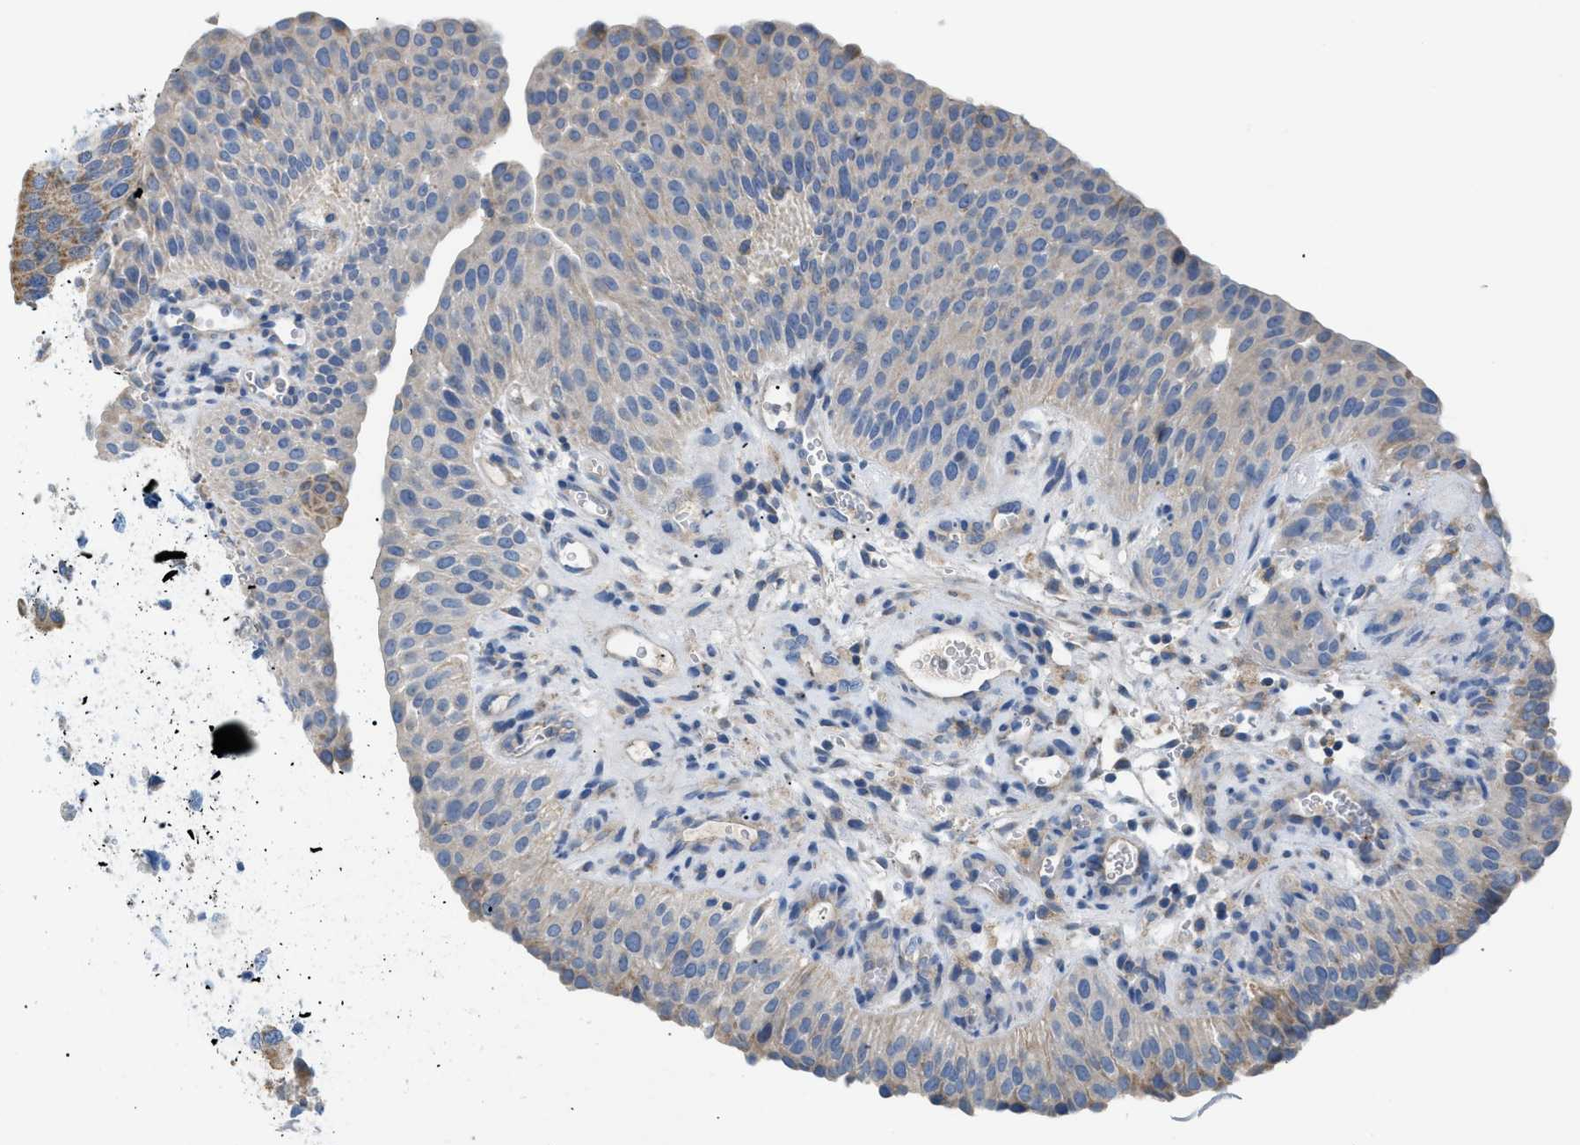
{"staining": {"intensity": "moderate", "quantity": "<25%", "location": "cytoplasmic/membranous"}, "tissue": "urothelial cancer", "cell_type": "Tumor cells", "image_type": "cancer", "snomed": [{"axis": "morphology", "description": "Urothelial carcinoma, Low grade"}, {"axis": "morphology", "description": "Urothelial carcinoma, High grade"}, {"axis": "topography", "description": "Urinary bladder"}], "caption": "Brown immunohistochemical staining in urothelial carcinoma (low-grade) exhibits moderate cytoplasmic/membranous positivity in approximately <25% of tumor cells.", "gene": "ILDR1", "patient": {"sex": "male", "age": 35}}